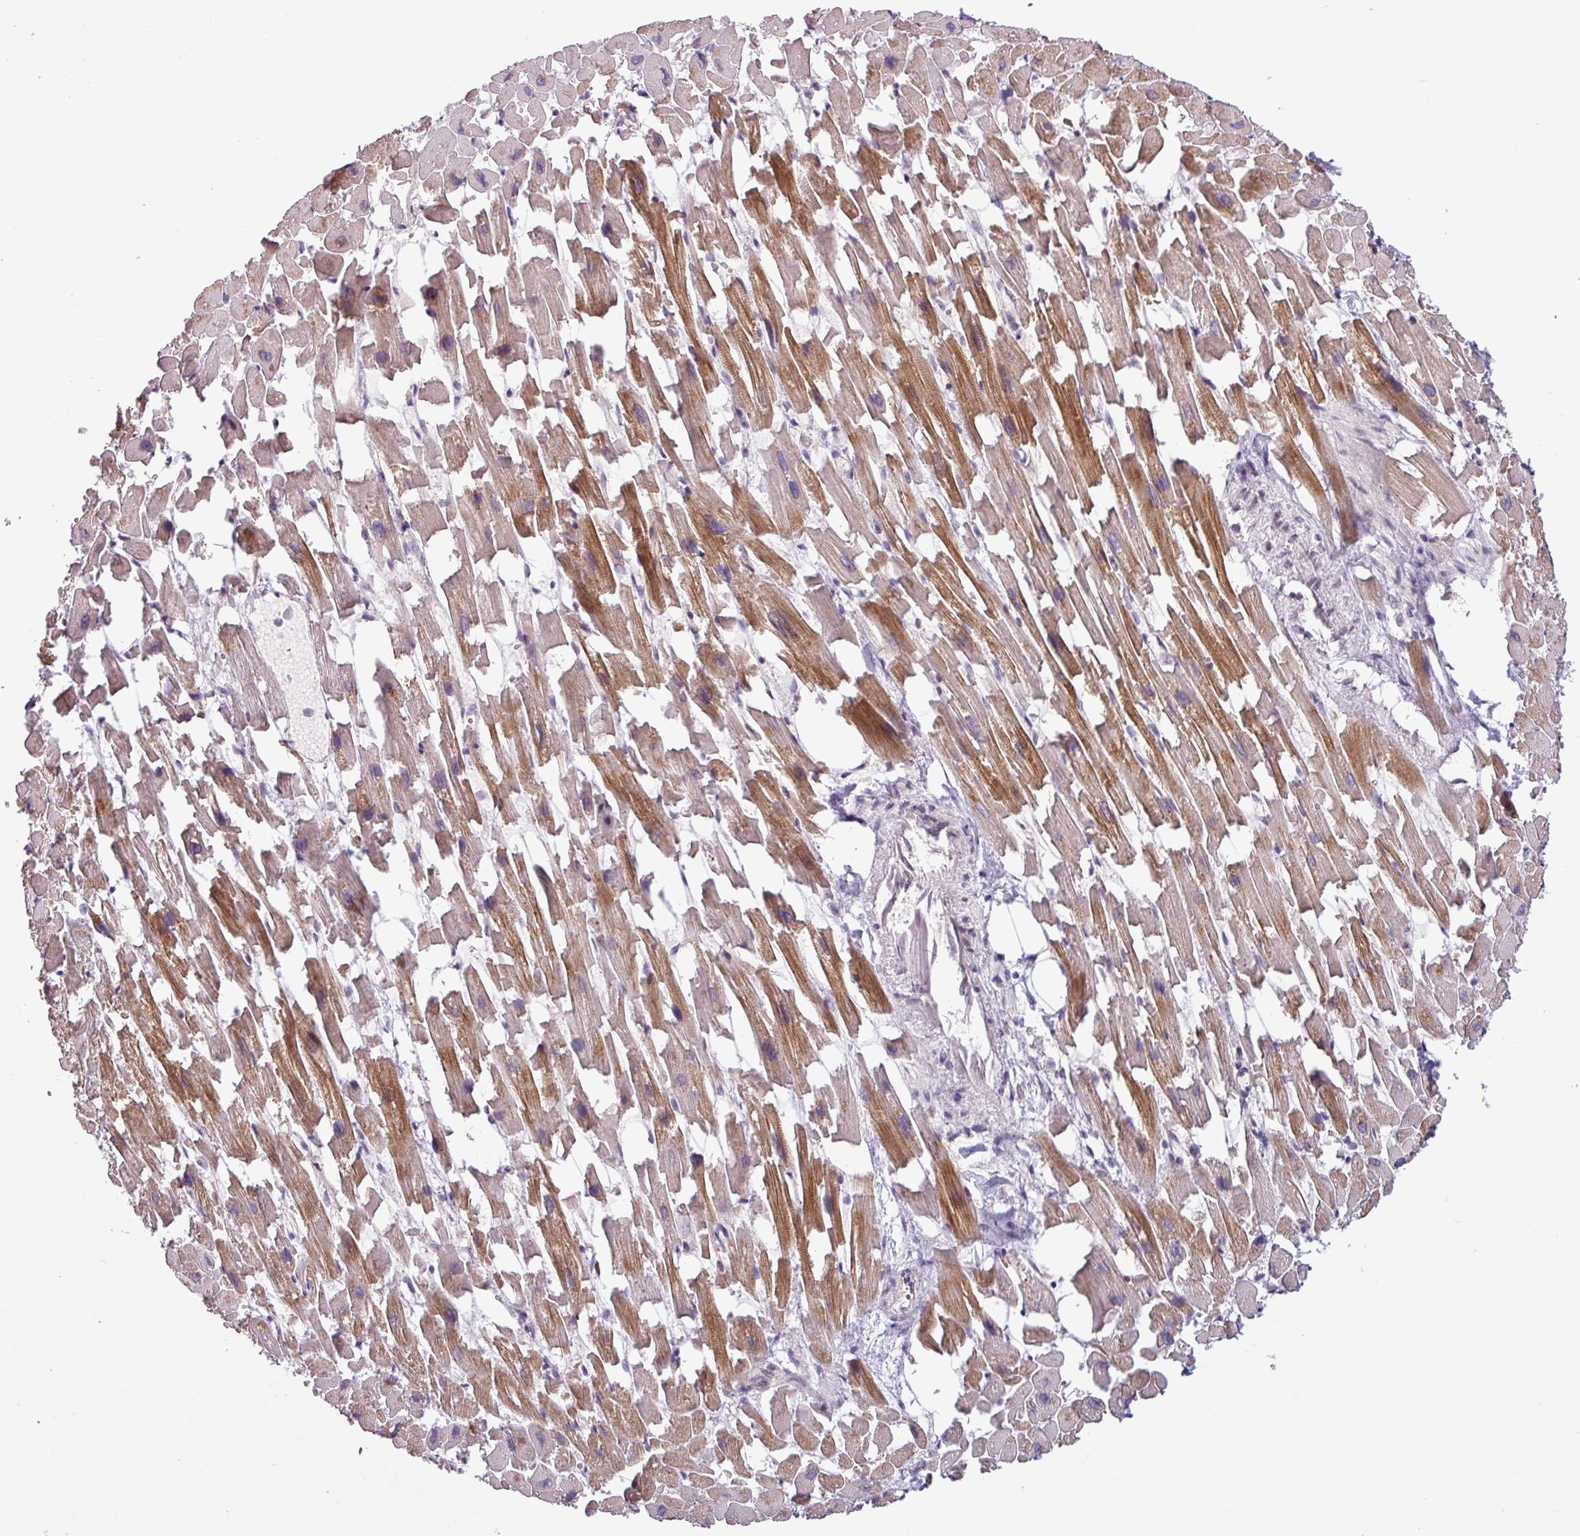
{"staining": {"intensity": "strong", "quantity": "25%-75%", "location": "cytoplasmic/membranous"}, "tissue": "heart muscle", "cell_type": "Cardiomyocytes", "image_type": "normal", "snomed": [{"axis": "morphology", "description": "Normal tissue, NOS"}, {"axis": "topography", "description": "Heart"}], "caption": "The micrograph displays staining of normal heart muscle, revealing strong cytoplasmic/membranous protein positivity (brown color) within cardiomyocytes.", "gene": "C20orf27", "patient": {"sex": "female", "age": 64}}